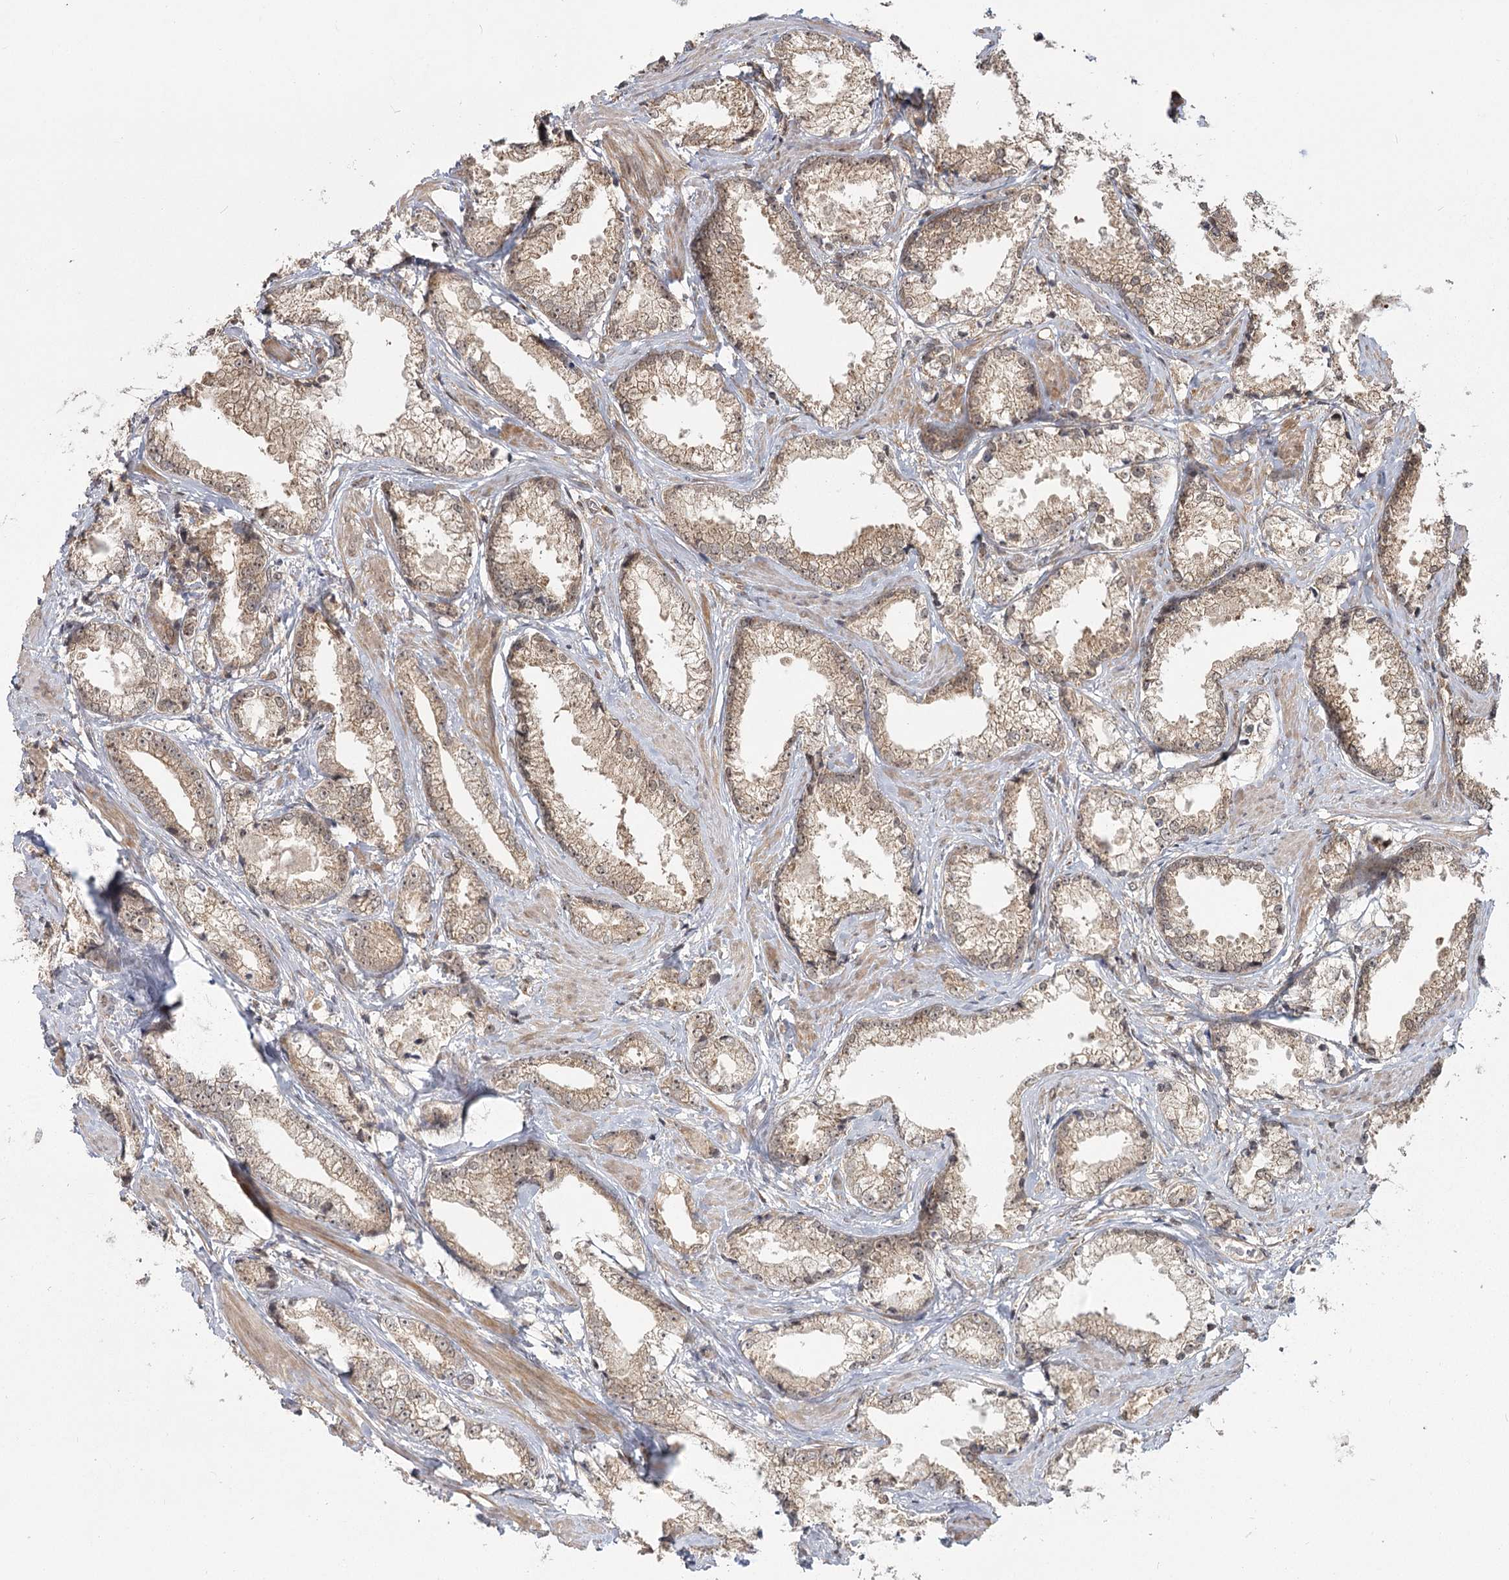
{"staining": {"intensity": "moderate", "quantity": ">75%", "location": "cytoplasmic/membranous"}, "tissue": "prostate cancer", "cell_type": "Tumor cells", "image_type": "cancer", "snomed": [{"axis": "morphology", "description": "Adenocarcinoma, High grade"}, {"axis": "topography", "description": "Prostate"}], "caption": "Protein staining of prostate cancer tissue reveals moderate cytoplasmic/membranous expression in approximately >75% of tumor cells. (Stains: DAB (3,3'-diaminobenzidine) in brown, nuclei in blue, Microscopy: brightfield microscopy at high magnification).", "gene": "R3HDM2", "patient": {"sex": "male", "age": 66}}